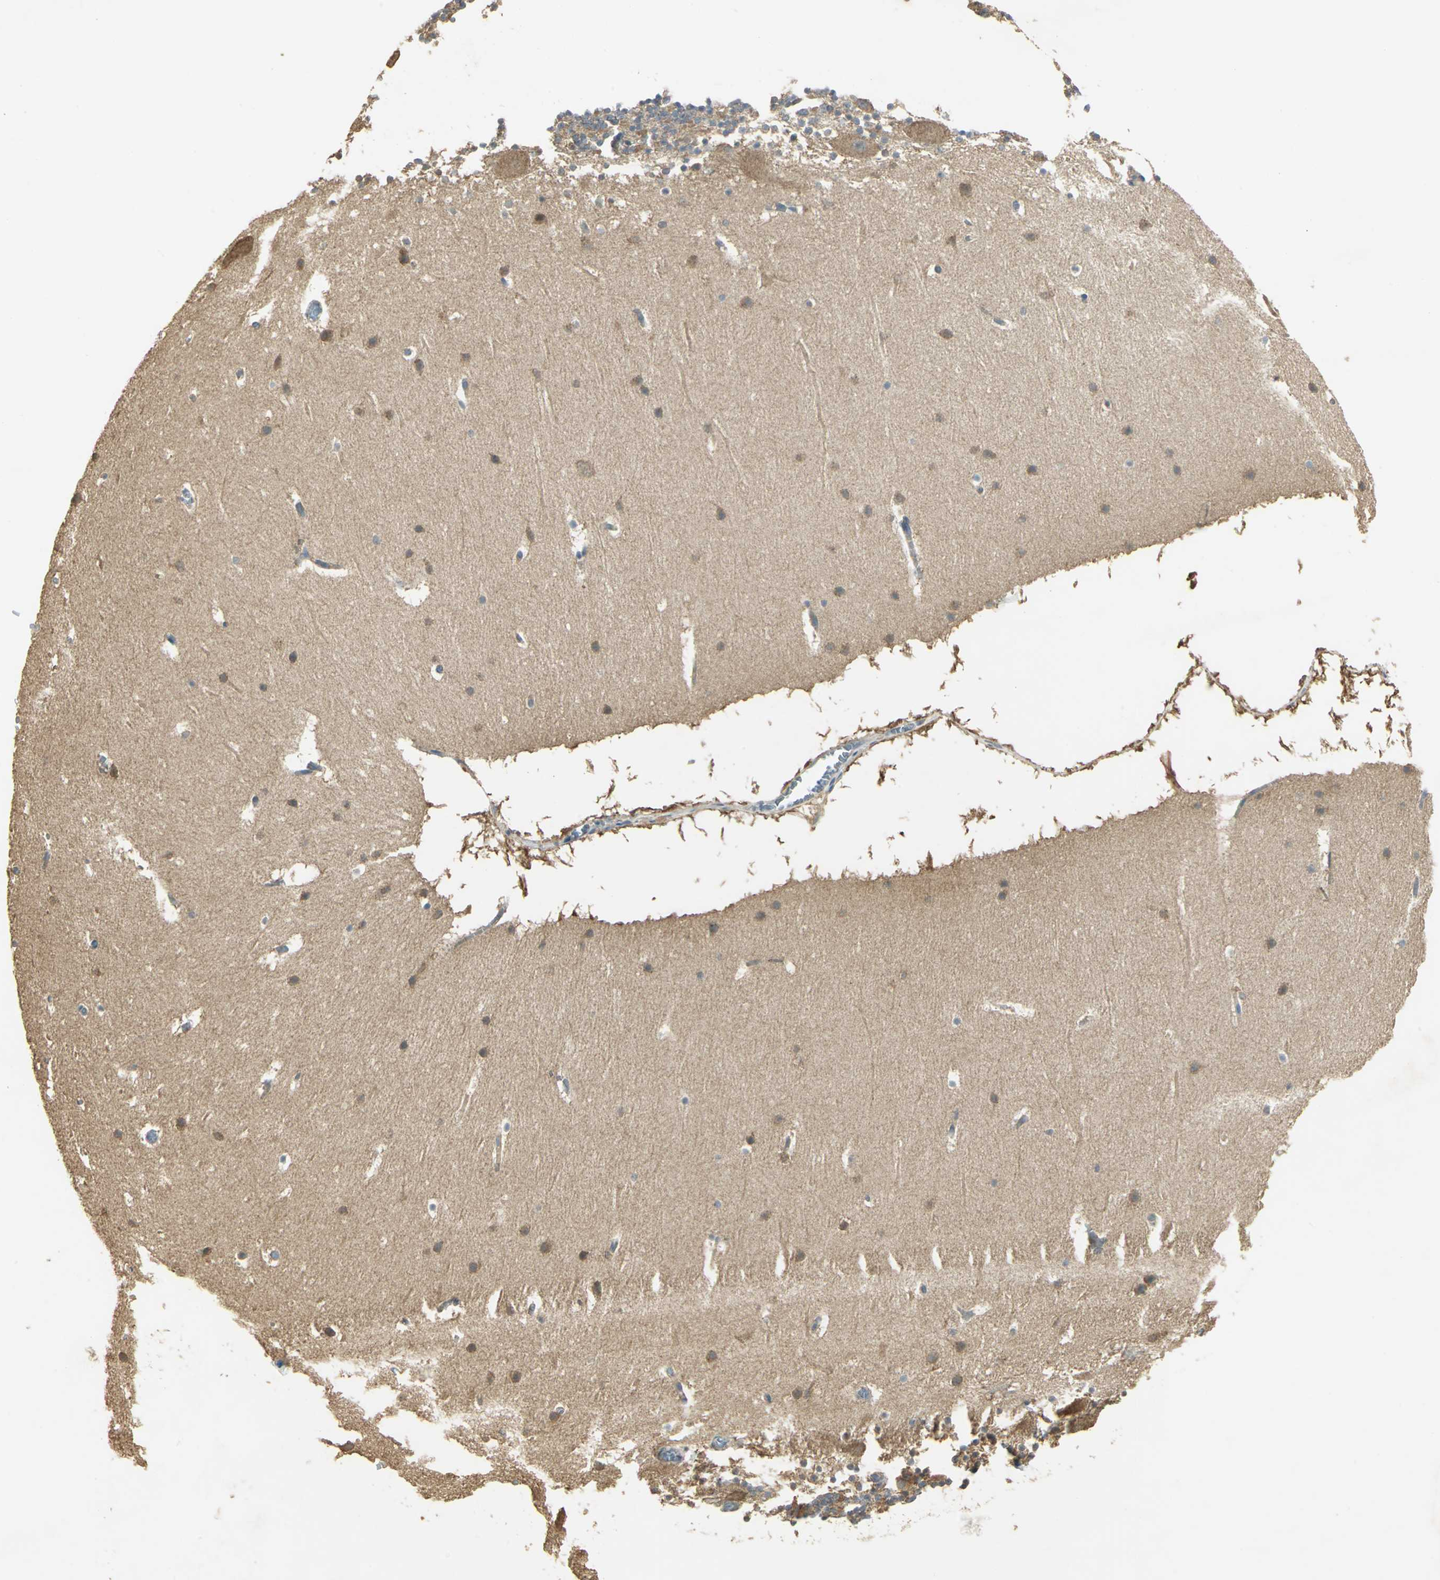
{"staining": {"intensity": "moderate", "quantity": ">75%", "location": "cytoplasmic/membranous"}, "tissue": "cerebellum", "cell_type": "Cells in molecular layer", "image_type": "normal", "snomed": [{"axis": "morphology", "description": "Normal tissue, NOS"}, {"axis": "topography", "description": "Cerebellum"}], "caption": "This histopathology image reveals benign cerebellum stained with IHC to label a protein in brown. The cytoplasmic/membranous of cells in molecular layer show moderate positivity for the protein. Nuclei are counter-stained blue.", "gene": "SHC2", "patient": {"sex": "male", "age": 45}}